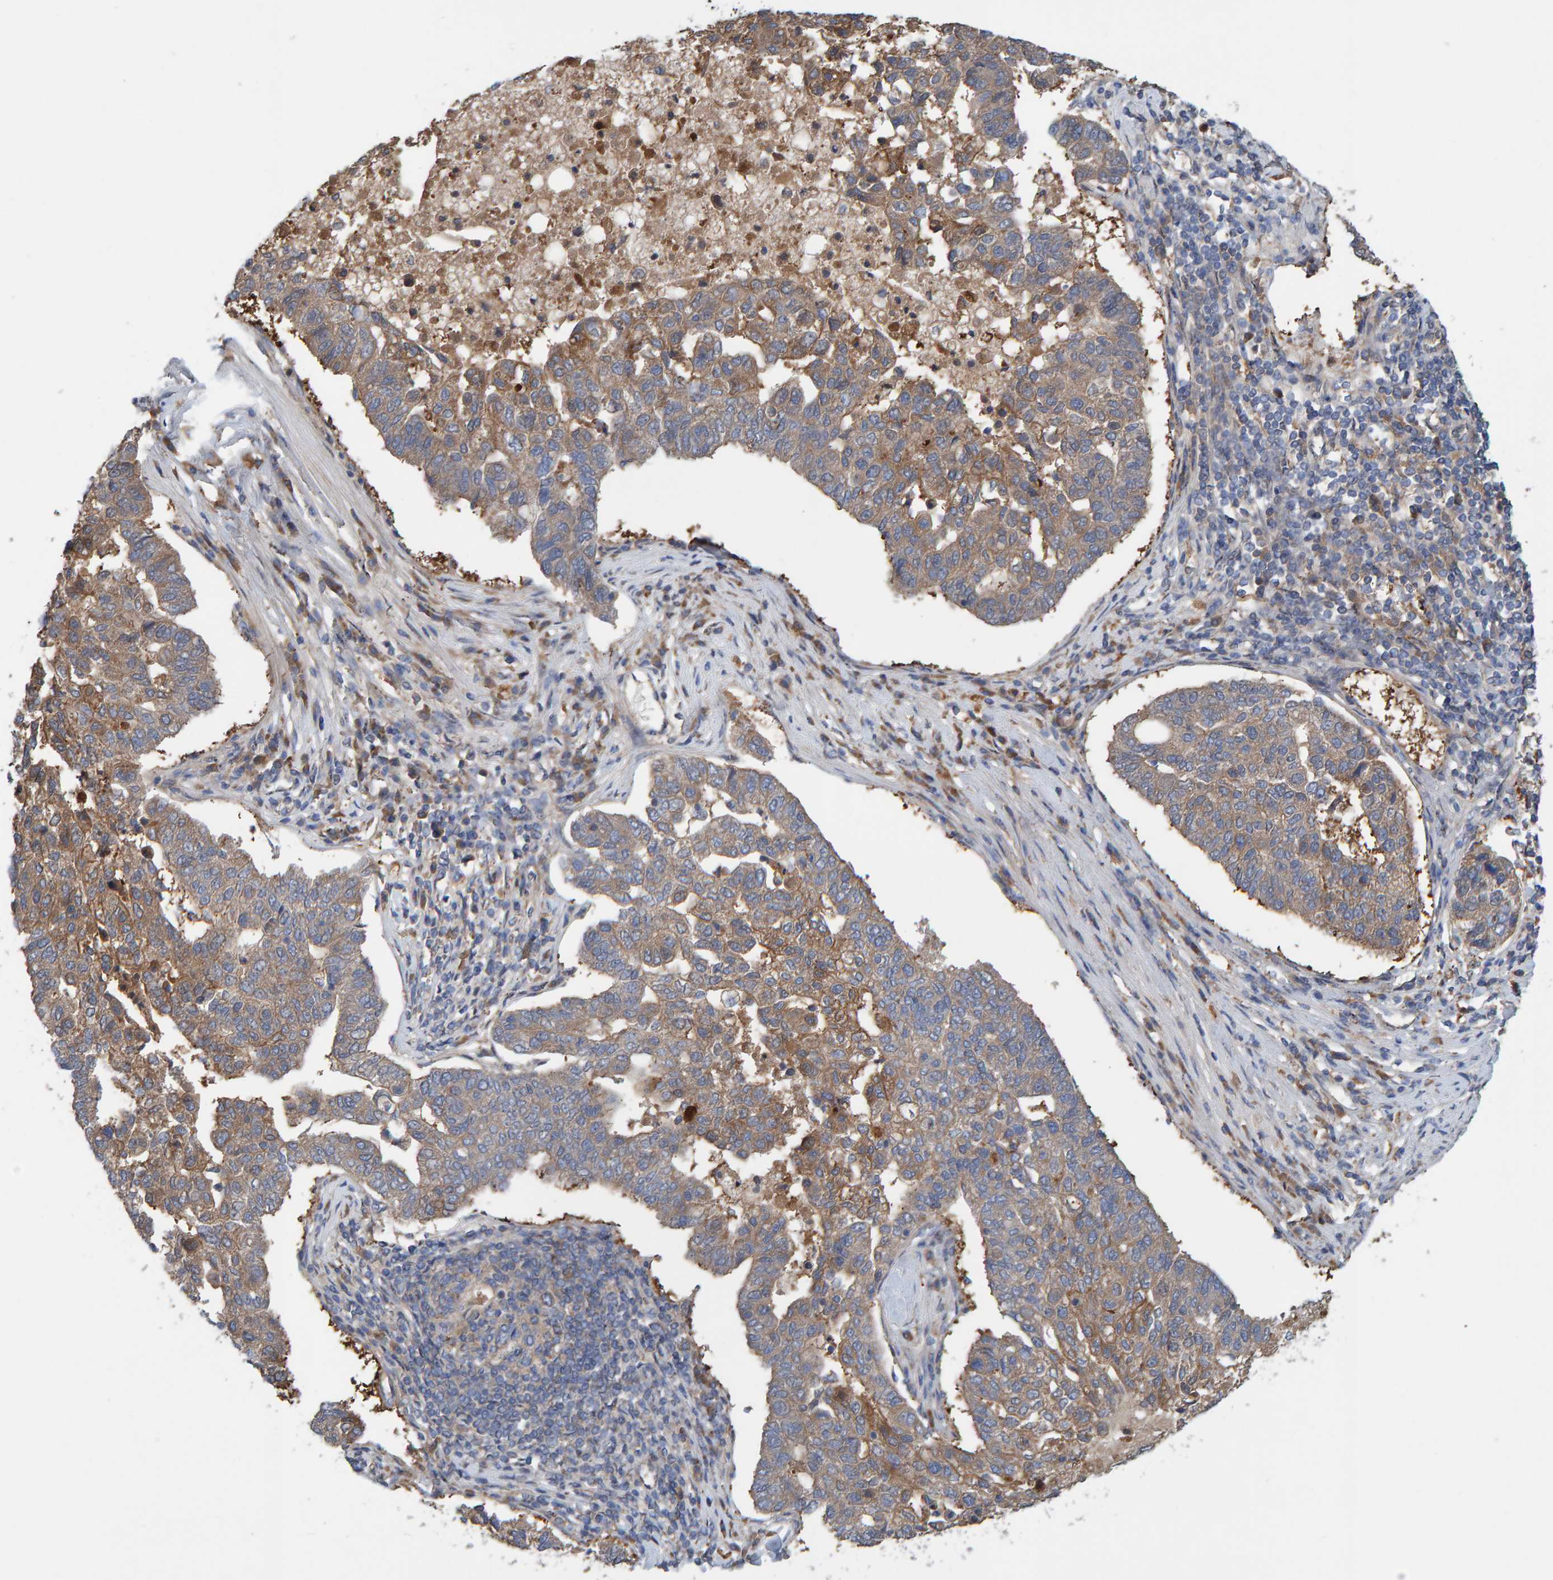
{"staining": {"intensity": "weak", "quantity": ">75%", "location": "cytoplasmic/membranous"}, "tissue": "pancreatic cancer", "cell_type": "Tumor cells", "image_type": "cancer", "snomed": [{"axis": "morphology", "description": "Adenocarcinoma, NOS"}, {"axis": "topography", "description": "Pancreas"}], "caption": "A high-resolution photomicrograph shows immunohistochemistry staining of pancreatic cancer, which shows weak cytoplasmic/membranous staining in approximately >75% of tumor cells.", "gene": "KIAA0753", "patient": {"sex": "female", "age": 61}}